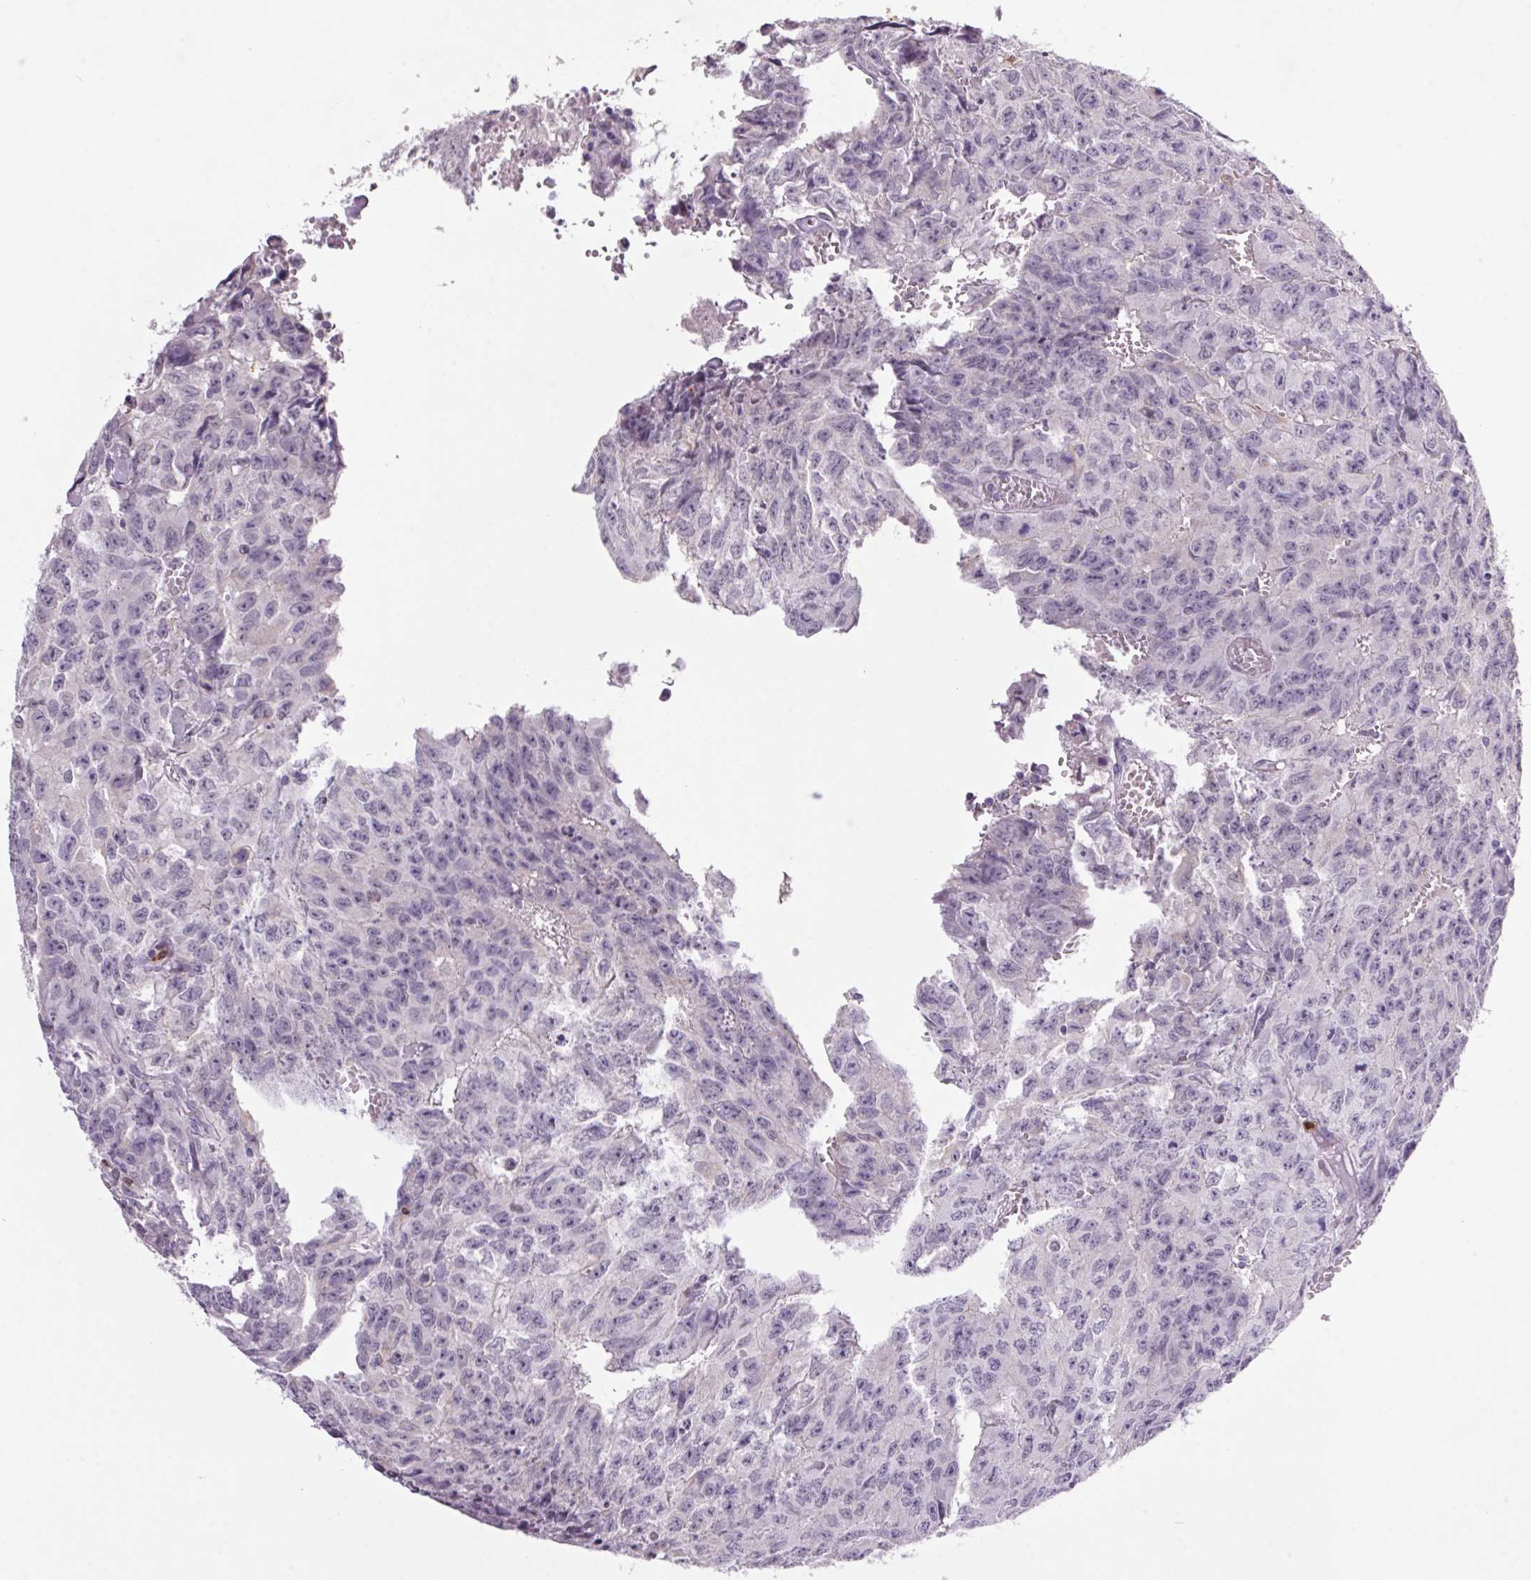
{"staining": {"intensity": "negative", "quantity": "none", "location": "none"}, "tissue": "testis cancer", "cell_type": "Tumor cells", "image_type": "cancer", "snomed": [{"axis": "morphology", "description": "Carcinoma, Embryonal, NOS"}, {"axis": "morphology", "description": "Teratoma, malignant, NOS"}, {"axis": "topography", "description": "Testis"}], "caption": "A micrograph of testis cancer (teratoma (malignant)) stained for a protein reveals no brown staining in tumor cells. (Stains: DAB IHC with hematoxylin counter stain, Microscopy: brightfield microscopy at high magnification).", "gene": "TRDN", "patient": {"sex": "male", "age": 24}}